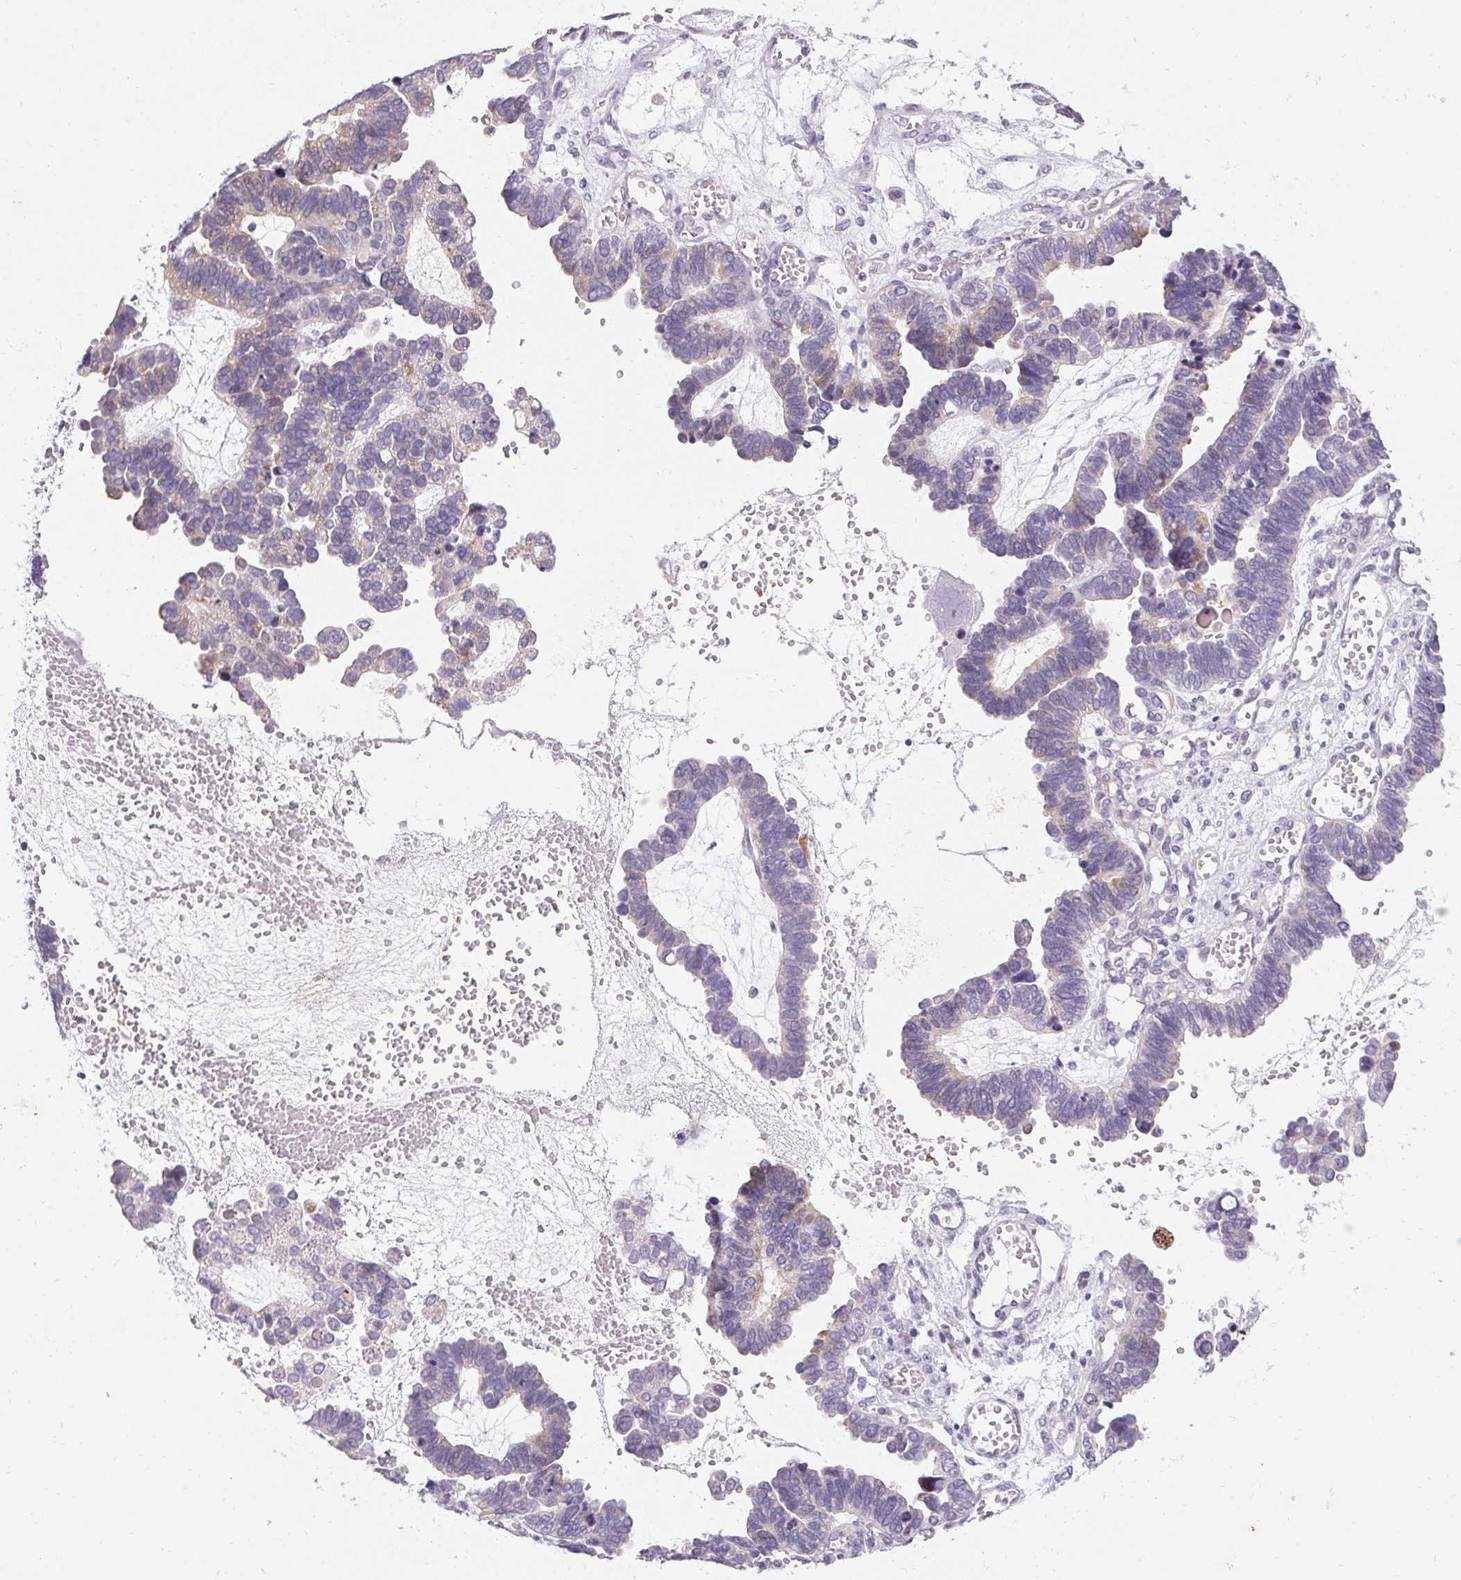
{"staining": {"intensity": "weak", "quantity": "<25%", "location": "cytoplasmic/membranous"}, "tissue": "ovarian cancer", "cell_type": "Tumor cells", "image_type": "cancer", "snomed": [{"axis": "morphology", "description": "Cystadenocarcinoma, serous, NOS"}, {"axis": "topography", "description": "Ovary"}], "caption": "Protein analysis of ovarian serous cystadenocarcinoma shows no significant expression in tumor cells.", "gene": "HSD17B3", "patient": {"sex": "female", "age": 51}}